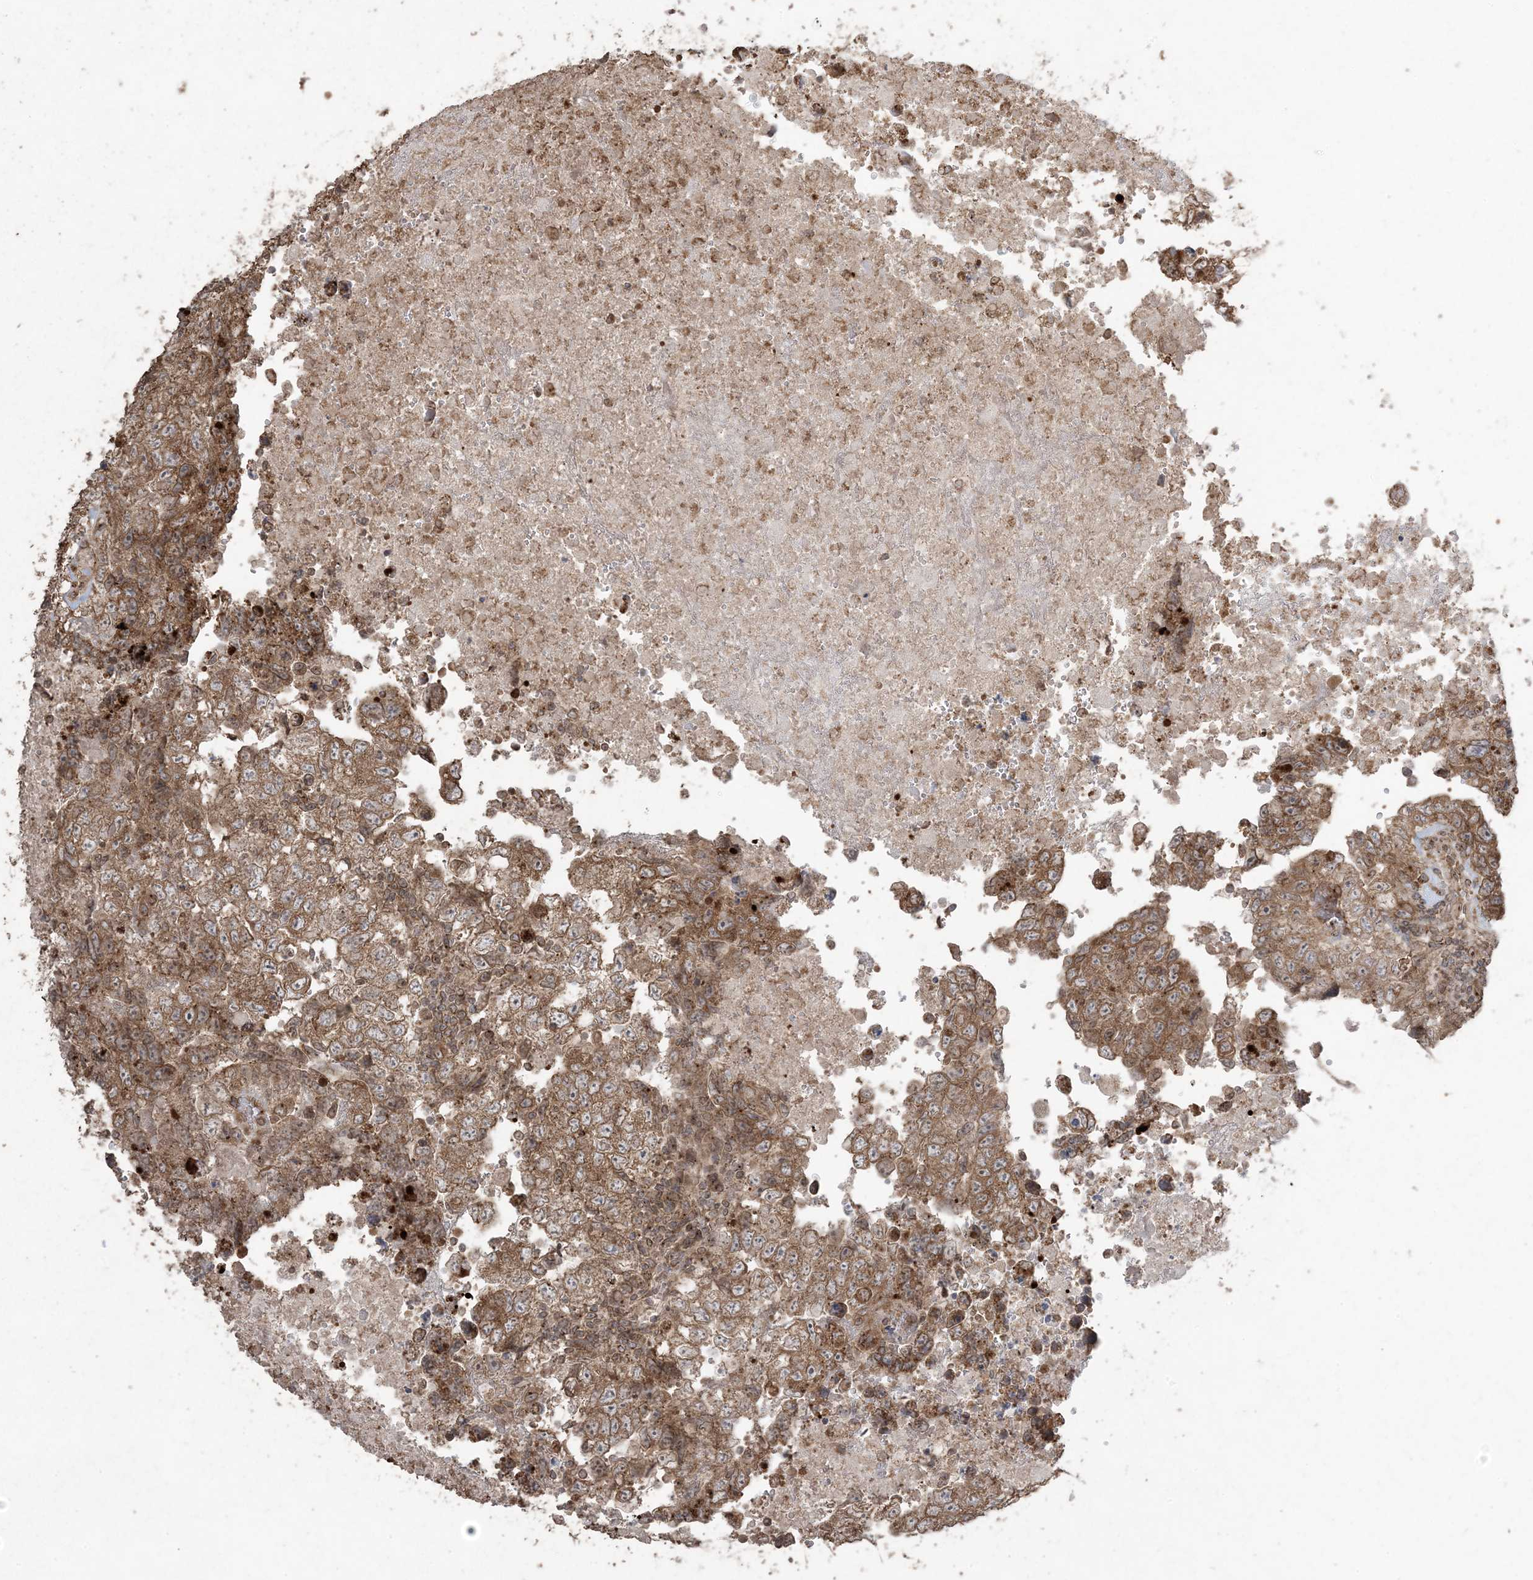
{"staining": {"intensity": "moderate", "quantity": ">75%", "location": "cytoplasmic/membranous"}, "tissue": "testis cancer", "cell_type": "Tumor cells", "image_type": "cancer", "snomed": [{"axis": "morphology", "description": "Carcinoma, Embryonal, NOS"}, {"axis": "topography", "description": "Testis"}], "caption": "Immunohistochemical staining of human testis cancer reveals medium levels of moderate cytoplasmic/membranous staining in about >75% of tumor cells.", "gene": "DDX19B", "patient": {"sex": "male", "age": 37}}